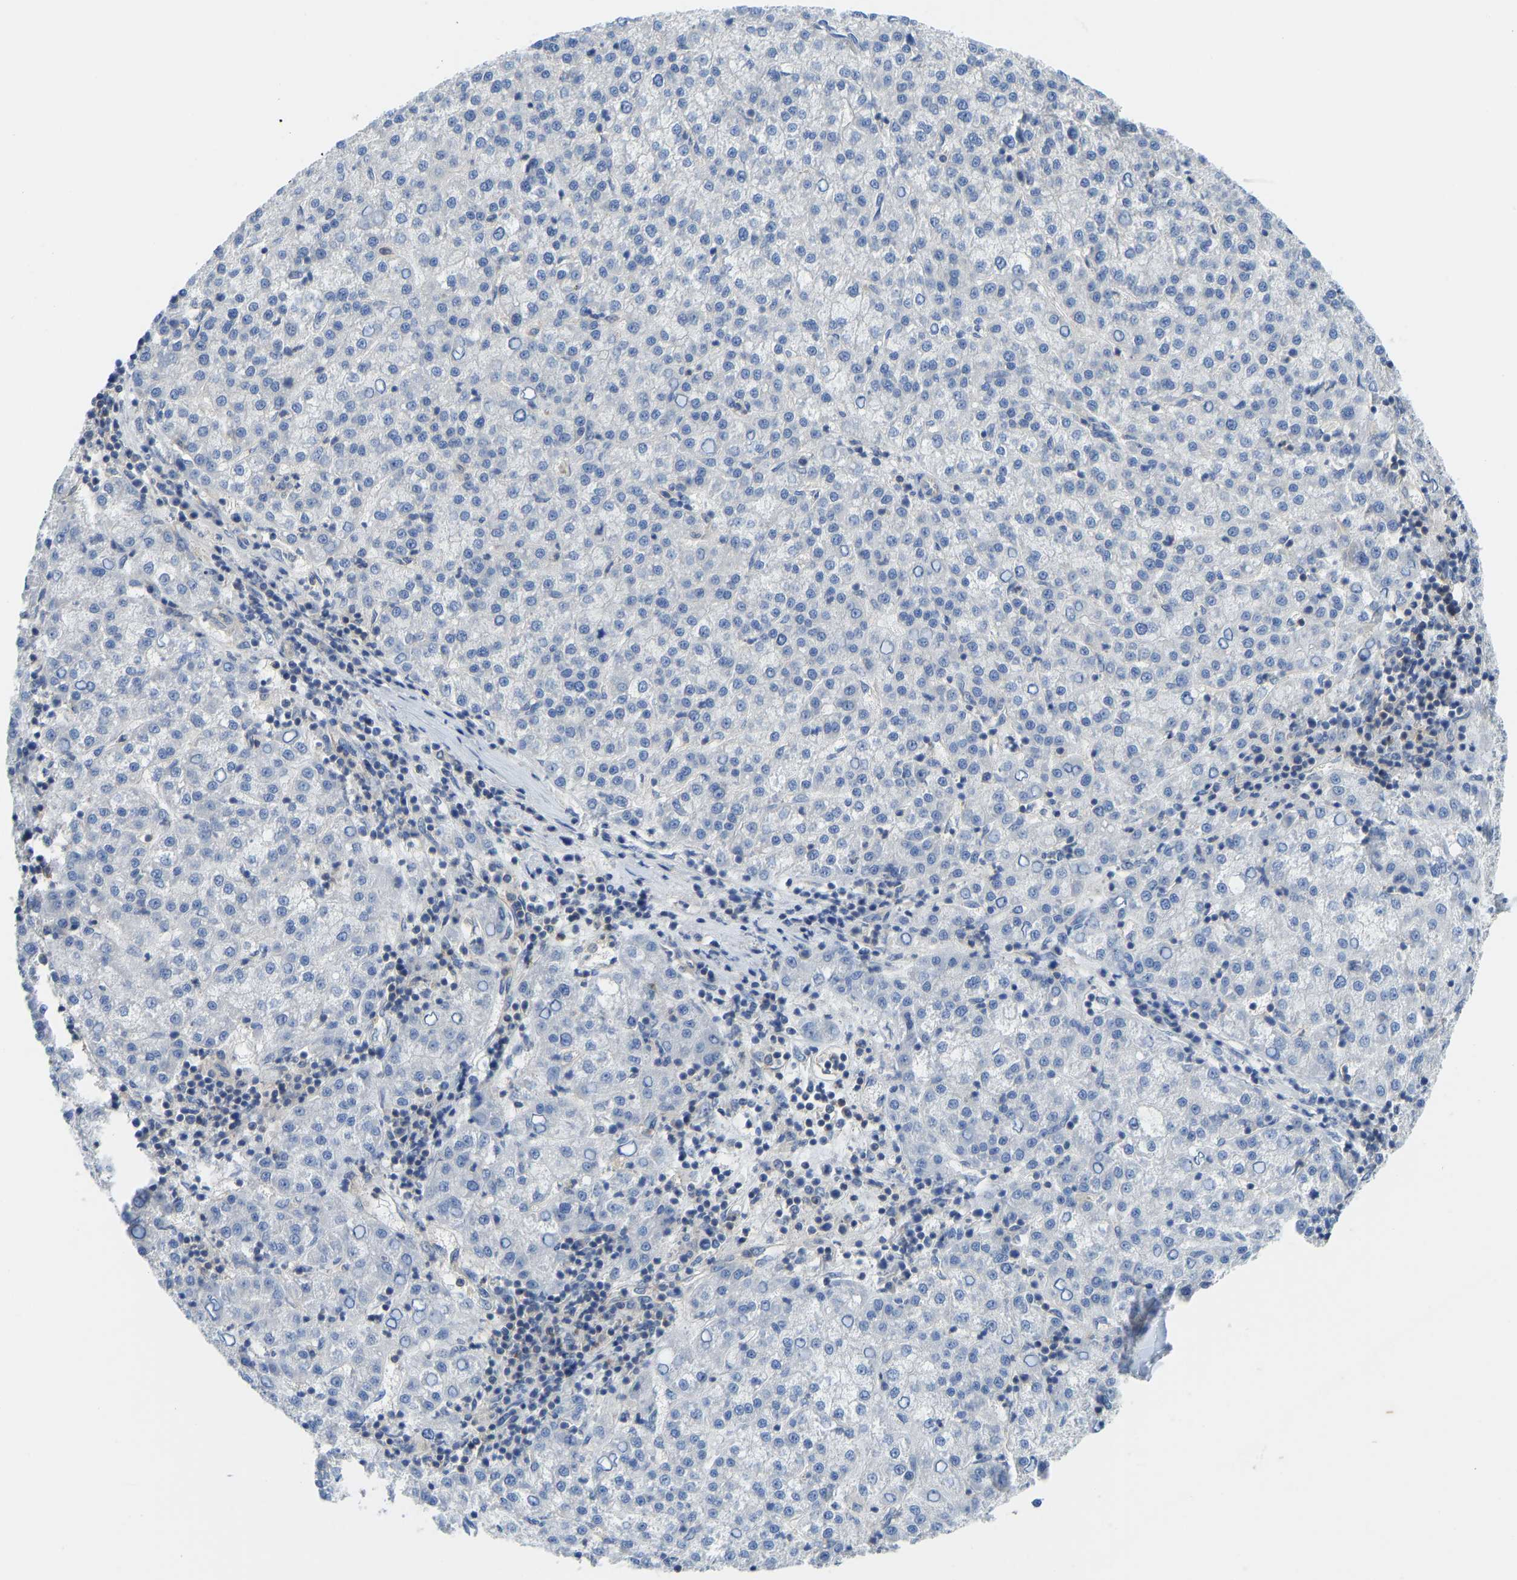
{"staining": {"intensity": "negative", "quantity": "none", "location": "none"}, "tissue": "liver cancer", "cell_type": "Tumor cells", "image_type": "cancer", "snomed": [{"axis": "morphology", "description": "Carcinoma, Hepatocellular, NOS"}, {"axis": "topography", "description": "Liver"}], "caption": "Protein analysis of hepatocellular carcinoma (liver) exhibits no significant positivity in tumor cells.", "gene": "PPP3CA", "patient": {"sex": "female", "age": 58}}